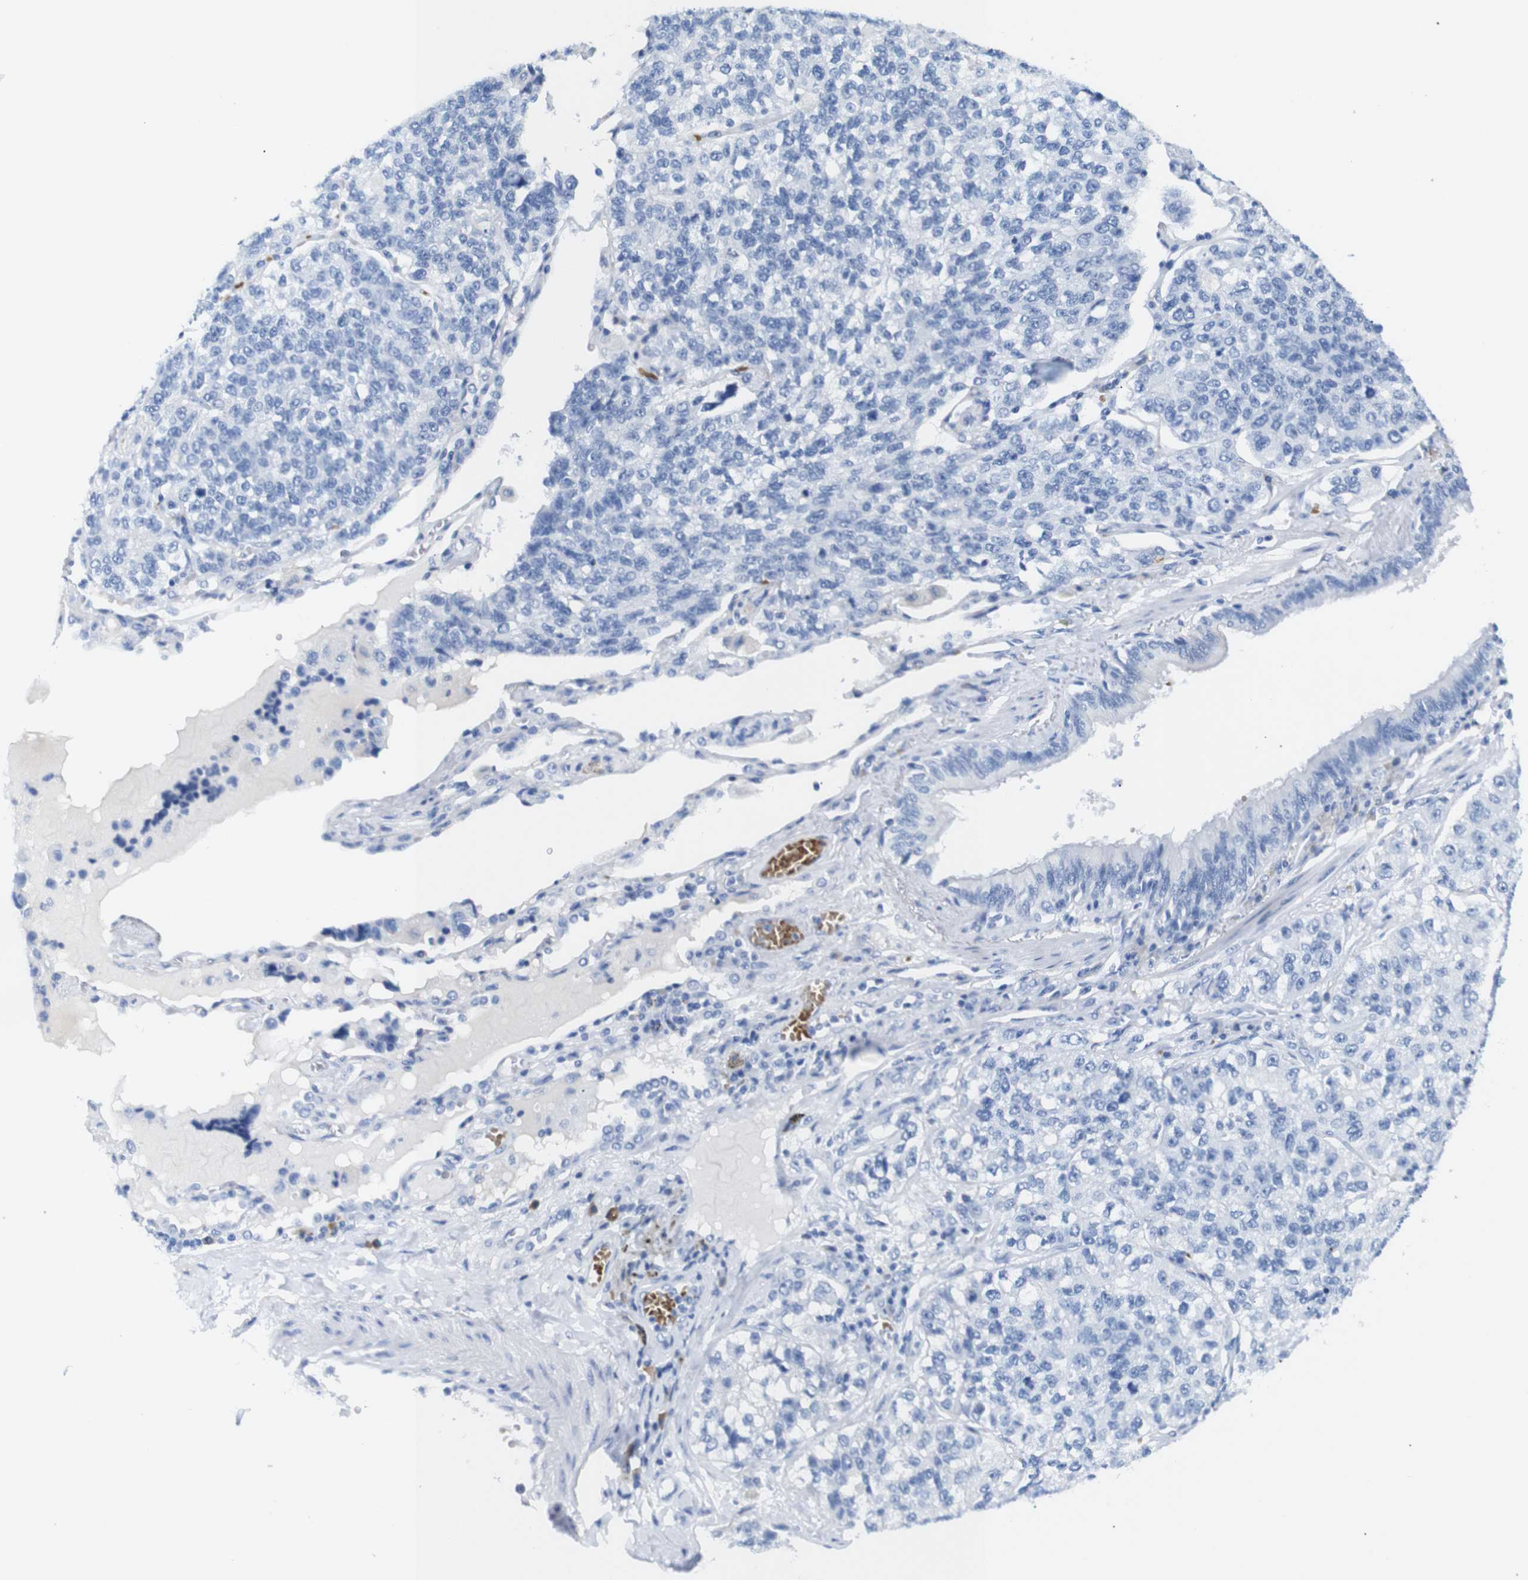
{"staining": {"intensity": "negative", "quantity": "none", "location": "none"}, "tissue": "lung cancer", "cell_type": "Tumor cells", "image_type": "cancer", "snomed": [{"axis": "morphology", "description": "Adenocarcinoma, NOS"}, {"axis": "topography", "description": "Lung"}], "caption": "The immunohistochemistry histopathology image has no significant staining in tumor cells of adenocarcinoma (lung) tissue.", "gene": "ERVMER34-1", "patient": {"sex": "male", "age": 49}}